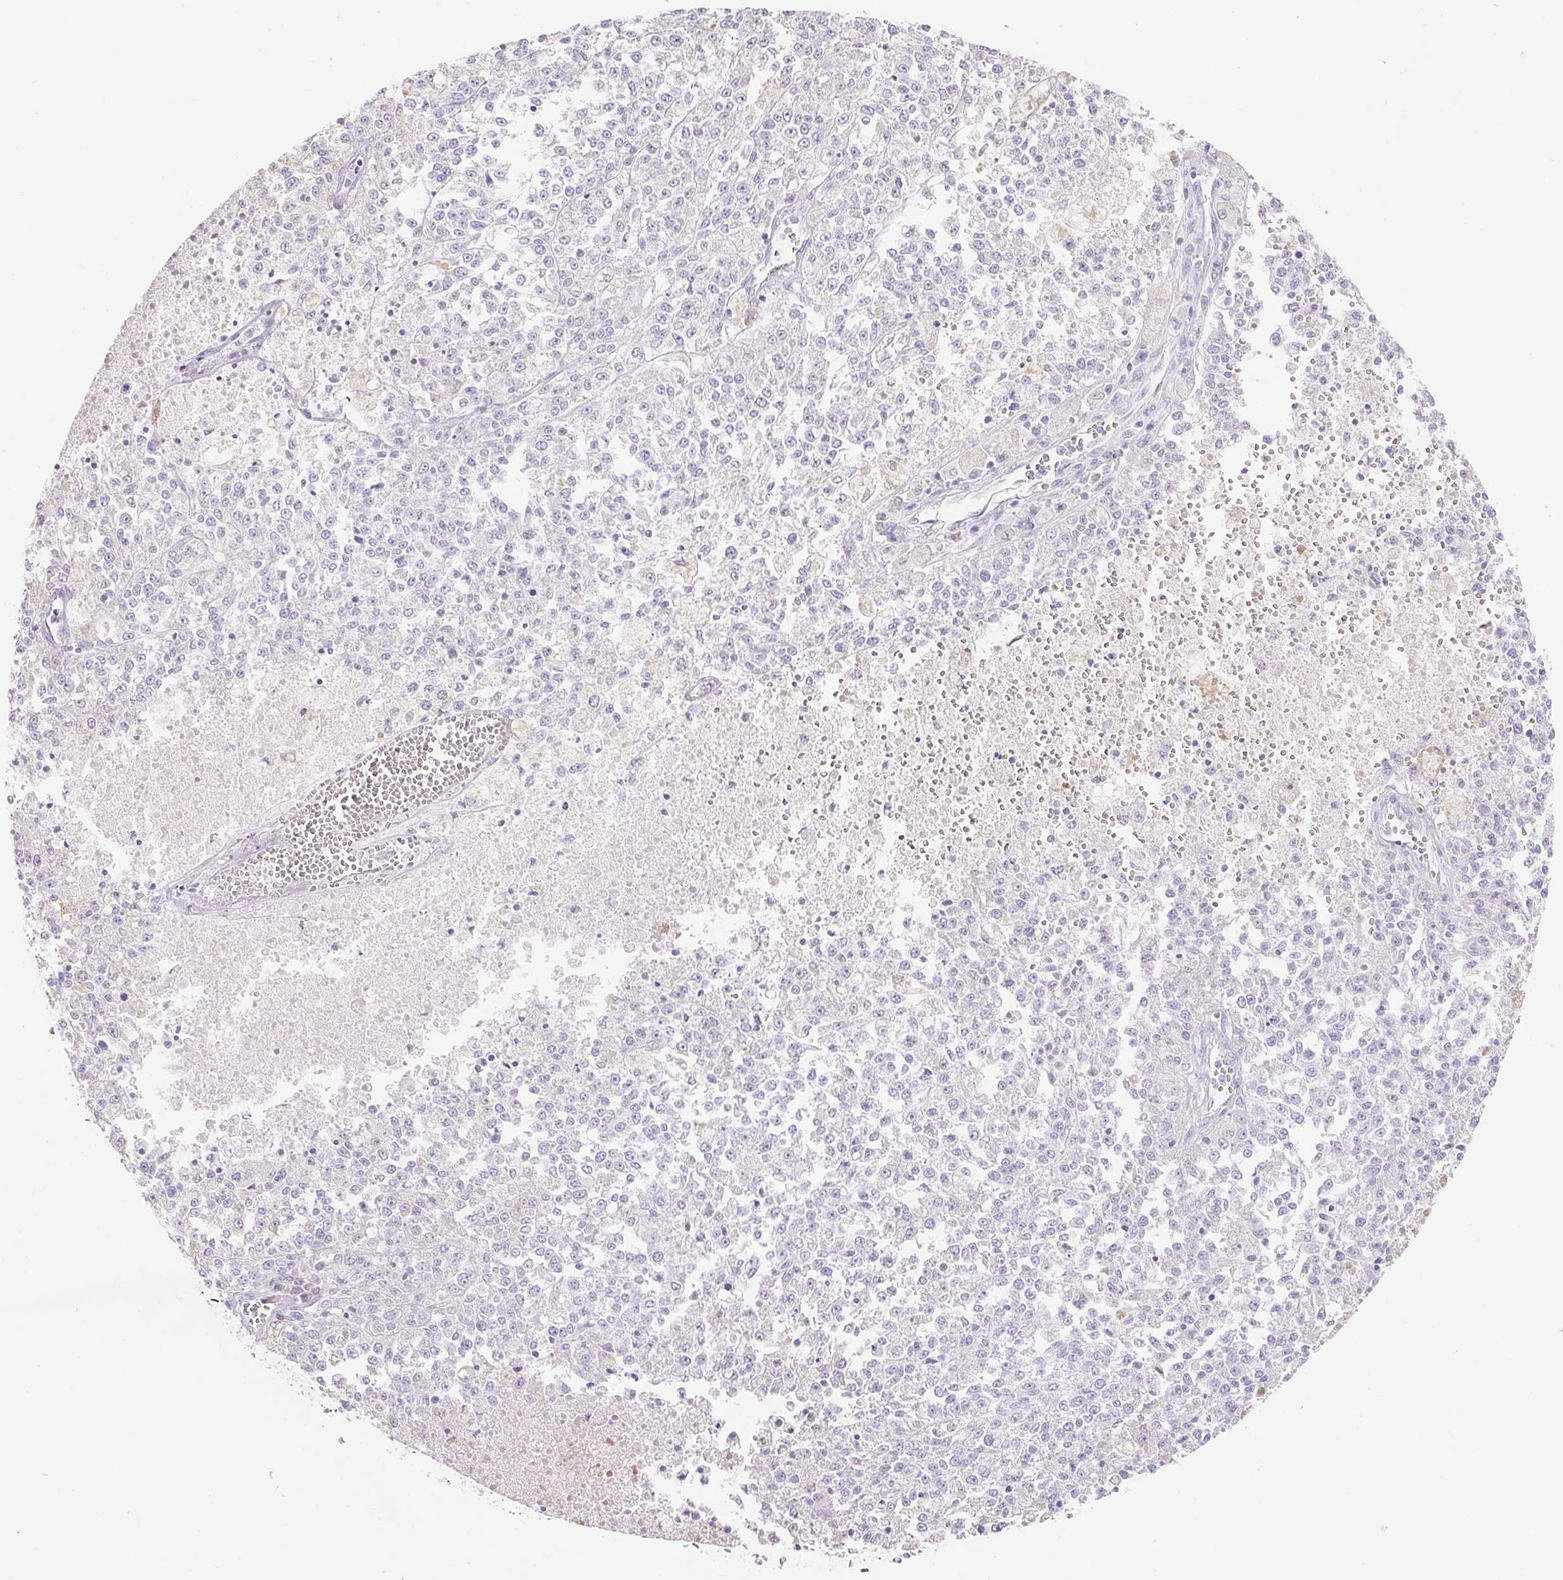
{"staining": {"intensity": "negative", "quantity": "none", "location": "none"}, "tissue": "melanoma", "cell_type": "Tumor cells", "image_type": "cancer", "snomed": [{"axis": "morphology", "description": "Malignant melanoma, NOS"}, {"axis": "topography", "description": "Skin"}], "caption": "Tumor cells are negative for protein expression in human malignant melanoma. (Brightfield microscopy of DAB immunohistochemistry (IHC) at high magnification).", "gene": "DHX35", "patient": {"sex": "female", "age": 64}}